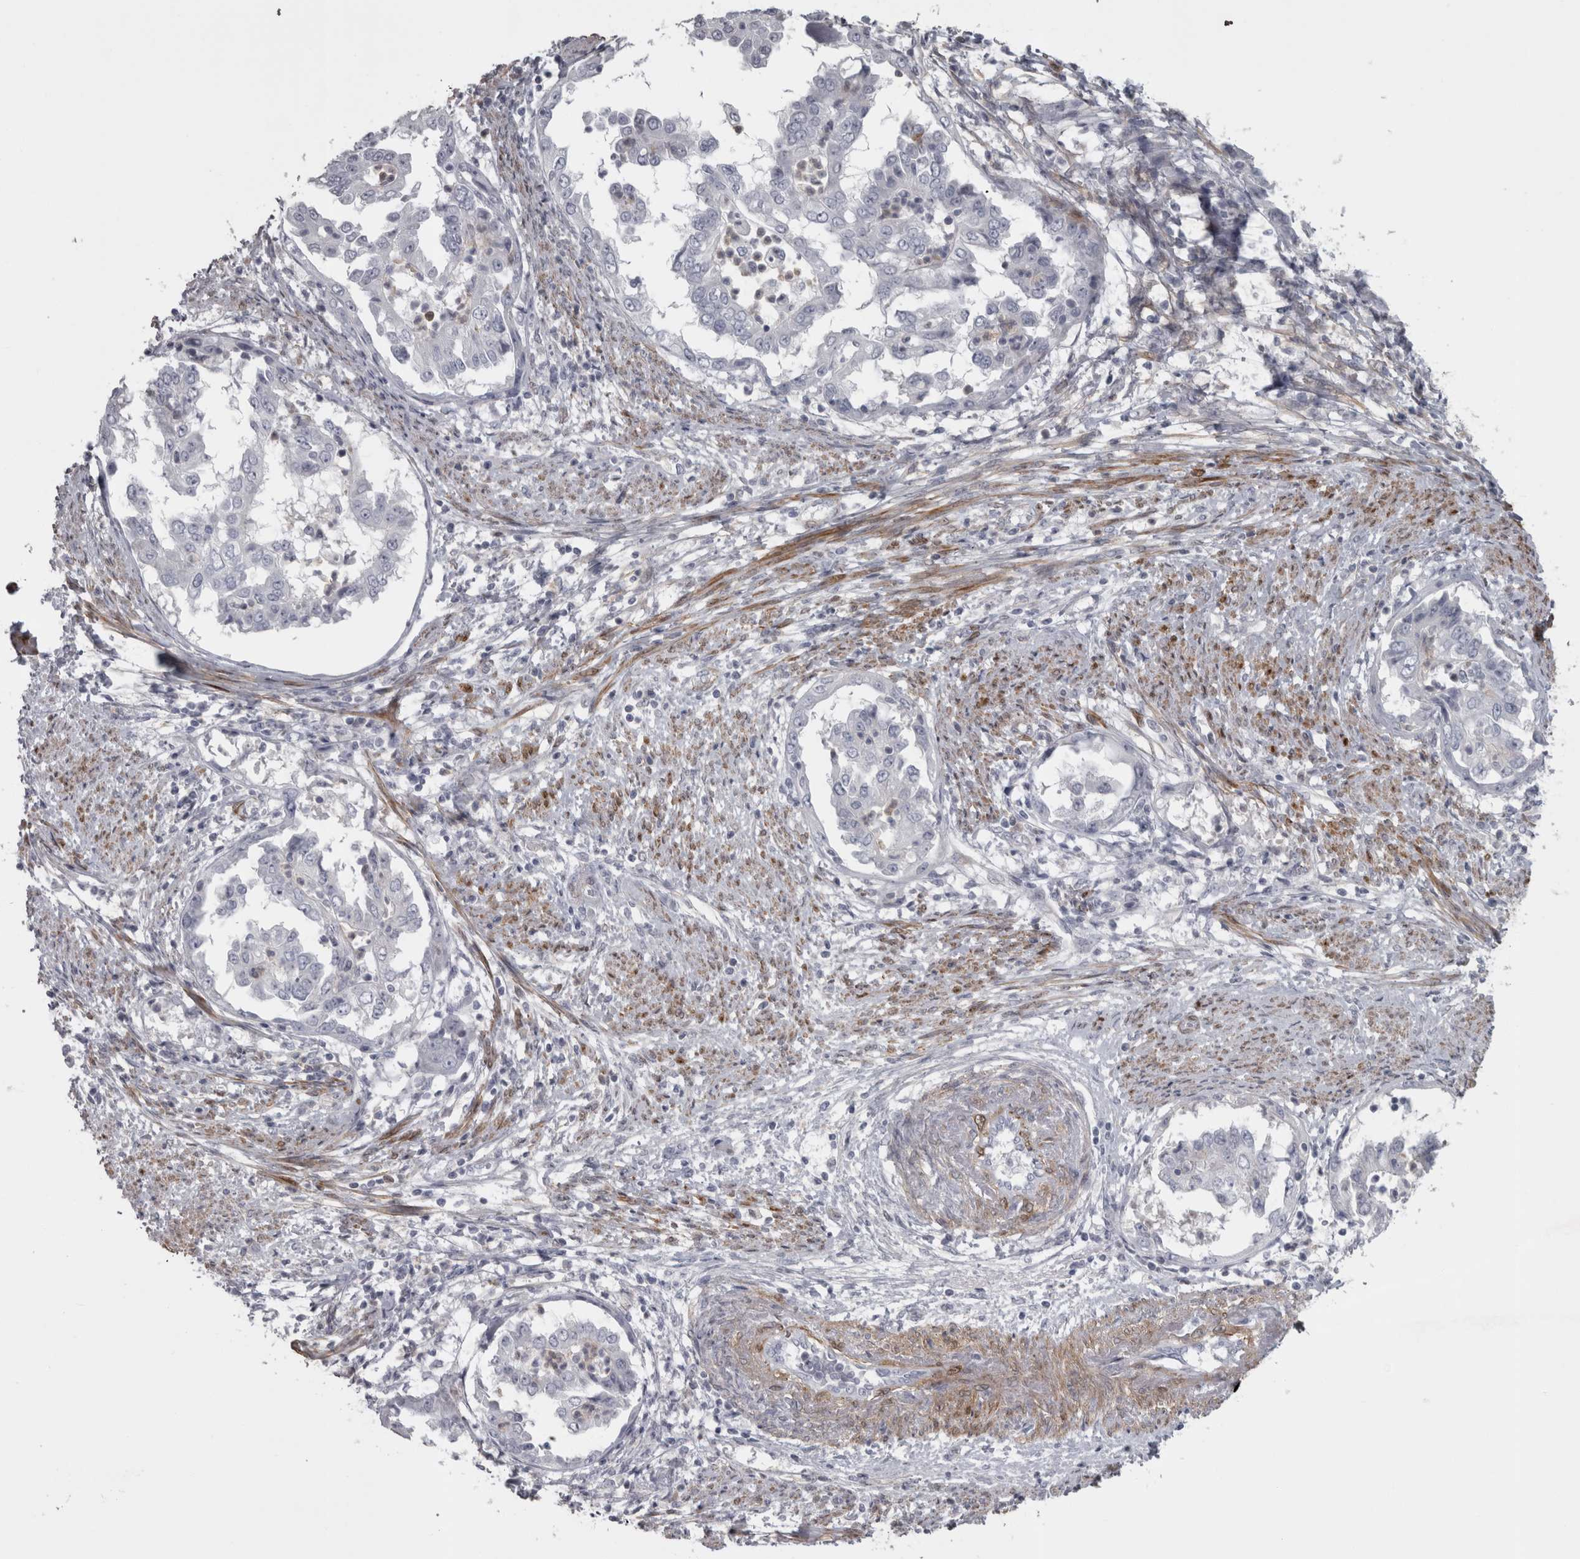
{"staining": {"intensity": "negative", "quantity": "none", "location": "none"}, "tissue": "endometrial cancer", "cell_type": "Tumor cells", "image_type": "cancer", "snomed": [{"axis": "morphology", "description": "Adenocarcinoma, NOS"}, {"axis": "topography", "description": "Endometrium"}], "caption": "This photomicrograph is of adenocarcinoma (endometrial) stained with IHC to label a protein in brown with the nuclei are counter-stained blue. There is no expression in tumor cells.", "gene": "PPP1R12B", "patient": {"sex": "female", "age": 85}}